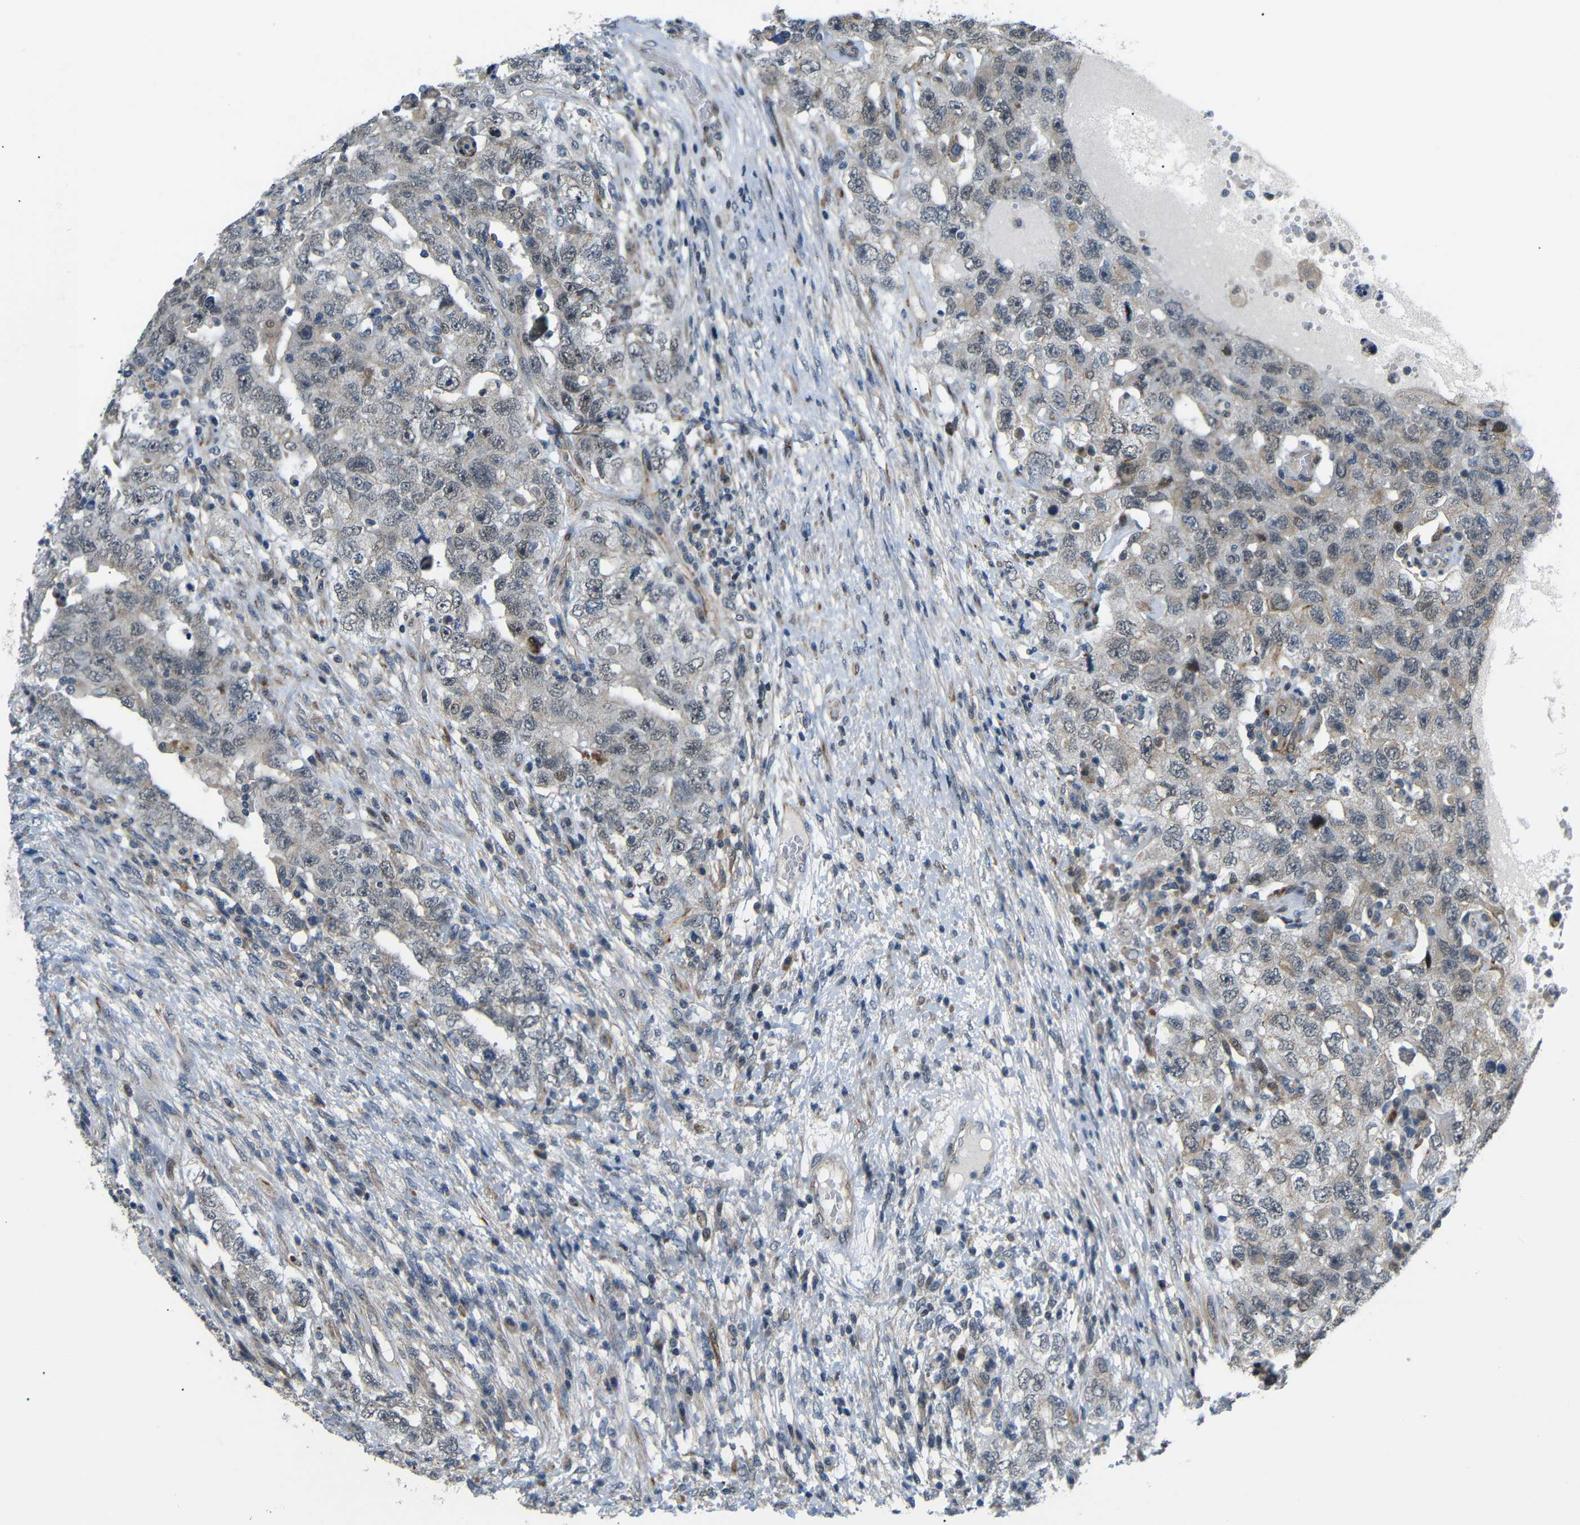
{"staining": {"intensity": "negative", "quantity": "none", "location": "none"}, "tissue": "testis cancer", "cell_type": "Tumor cells", "image_type": "cancer", "snomed": [{"axis": "morphology", "description": "Carcinoma, Embryonal, NOS"}, {"axis": "topography", "description": "Testis"}], "caption": "This is an immunohistochemistry (IHC) photomicrograph of testis cancer. There is no staining in tumor cells.", "gene": "SYDE1", "patient": {"sex": "male", "age": 26}}